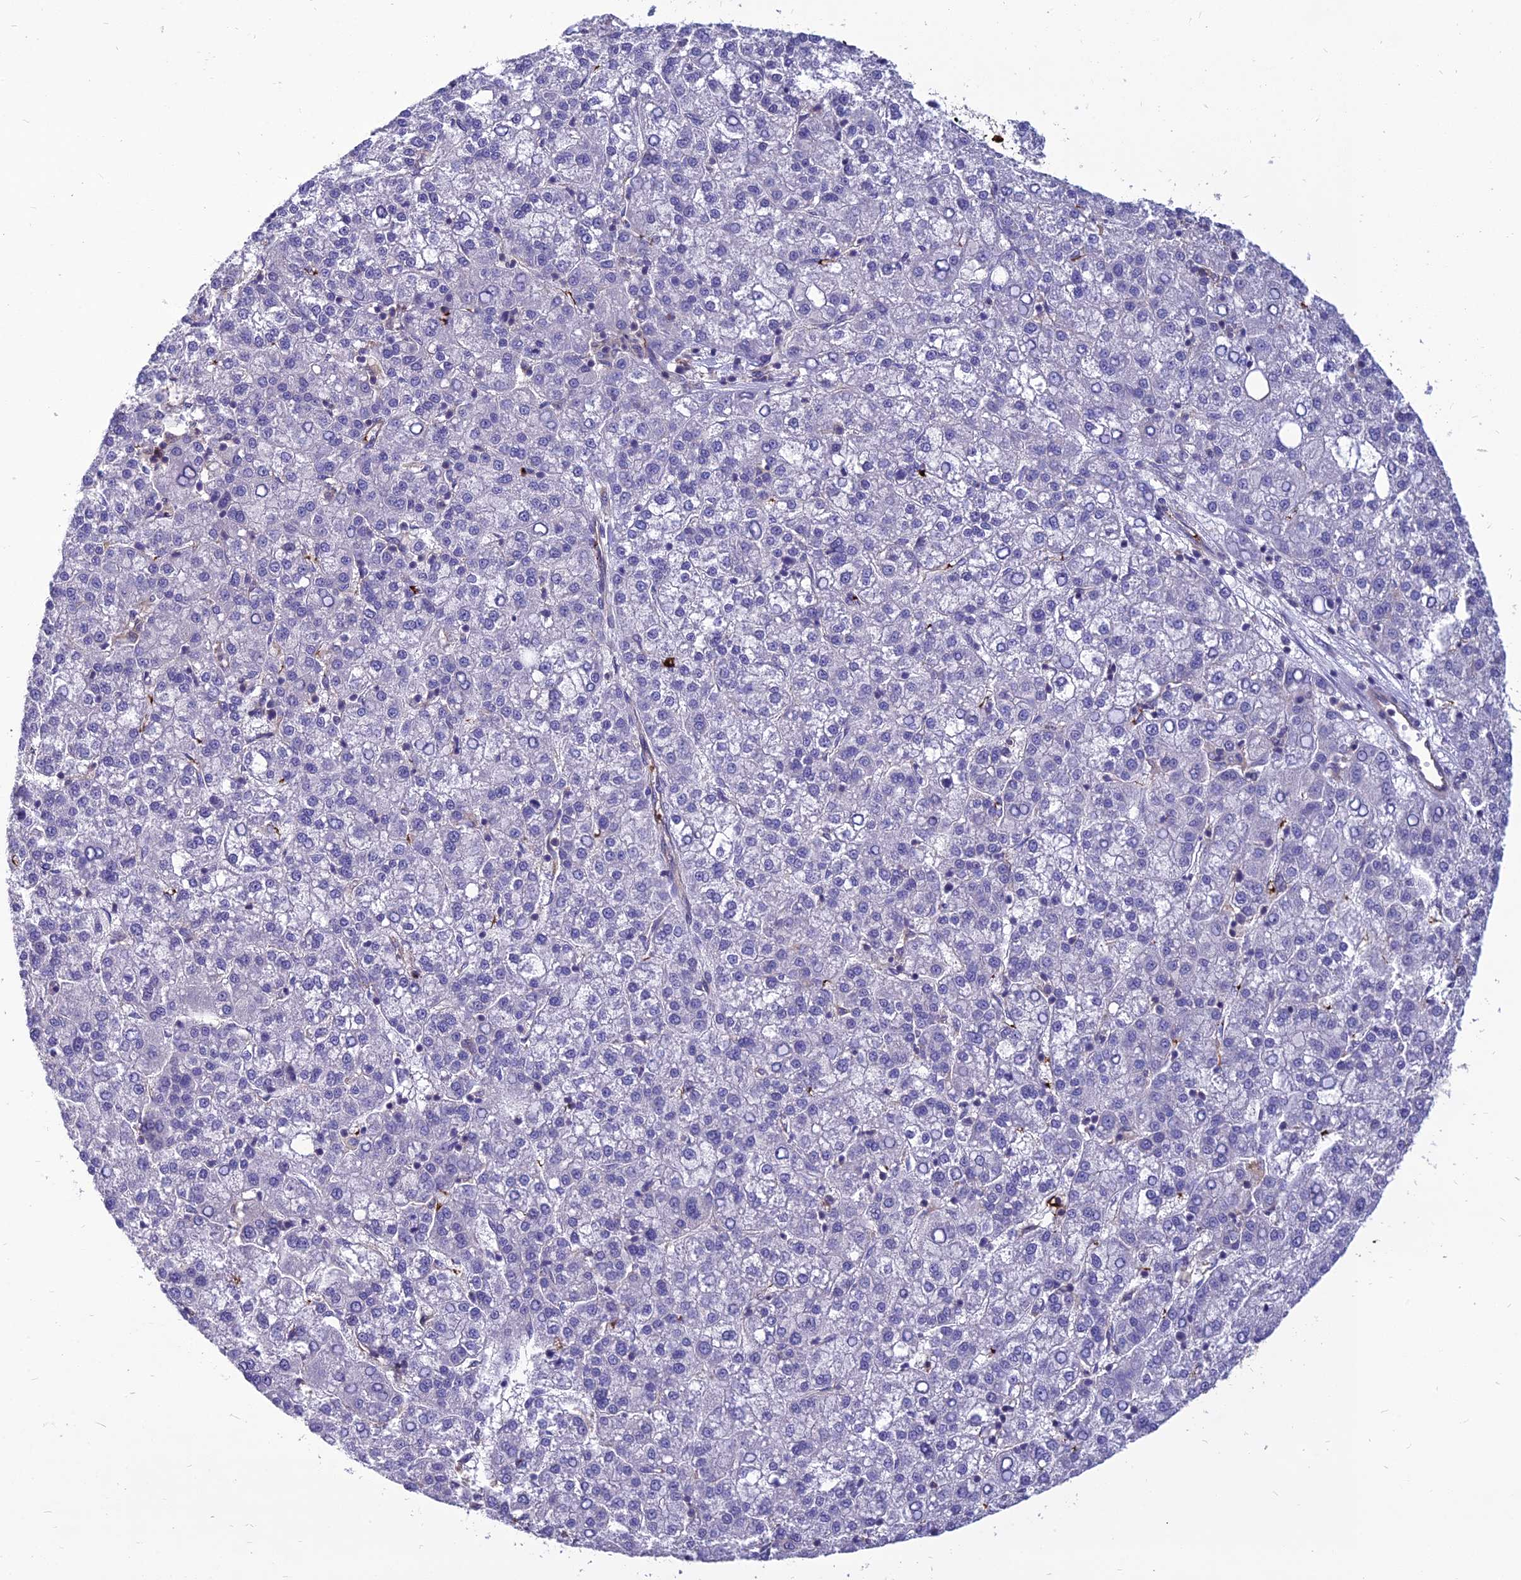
{"staining": {"intensity": "negative", "quantity": "none", "location": "none"}, "tissue": "liver cancer", "cell_type": "Tumor cells", "image_type": "cancer", "snomed": [{"axis": "morphology", "description": "Carcinoma, Hepatocellular, NOS"}, {"axis": "topography", "description": "Liver"}], "caption": "This is an IHC photomicrograph of liver cancer. There is no staining in tumor cells.", "gene": "PSMD11", "patient": {"sex": "female", "age": 58}}